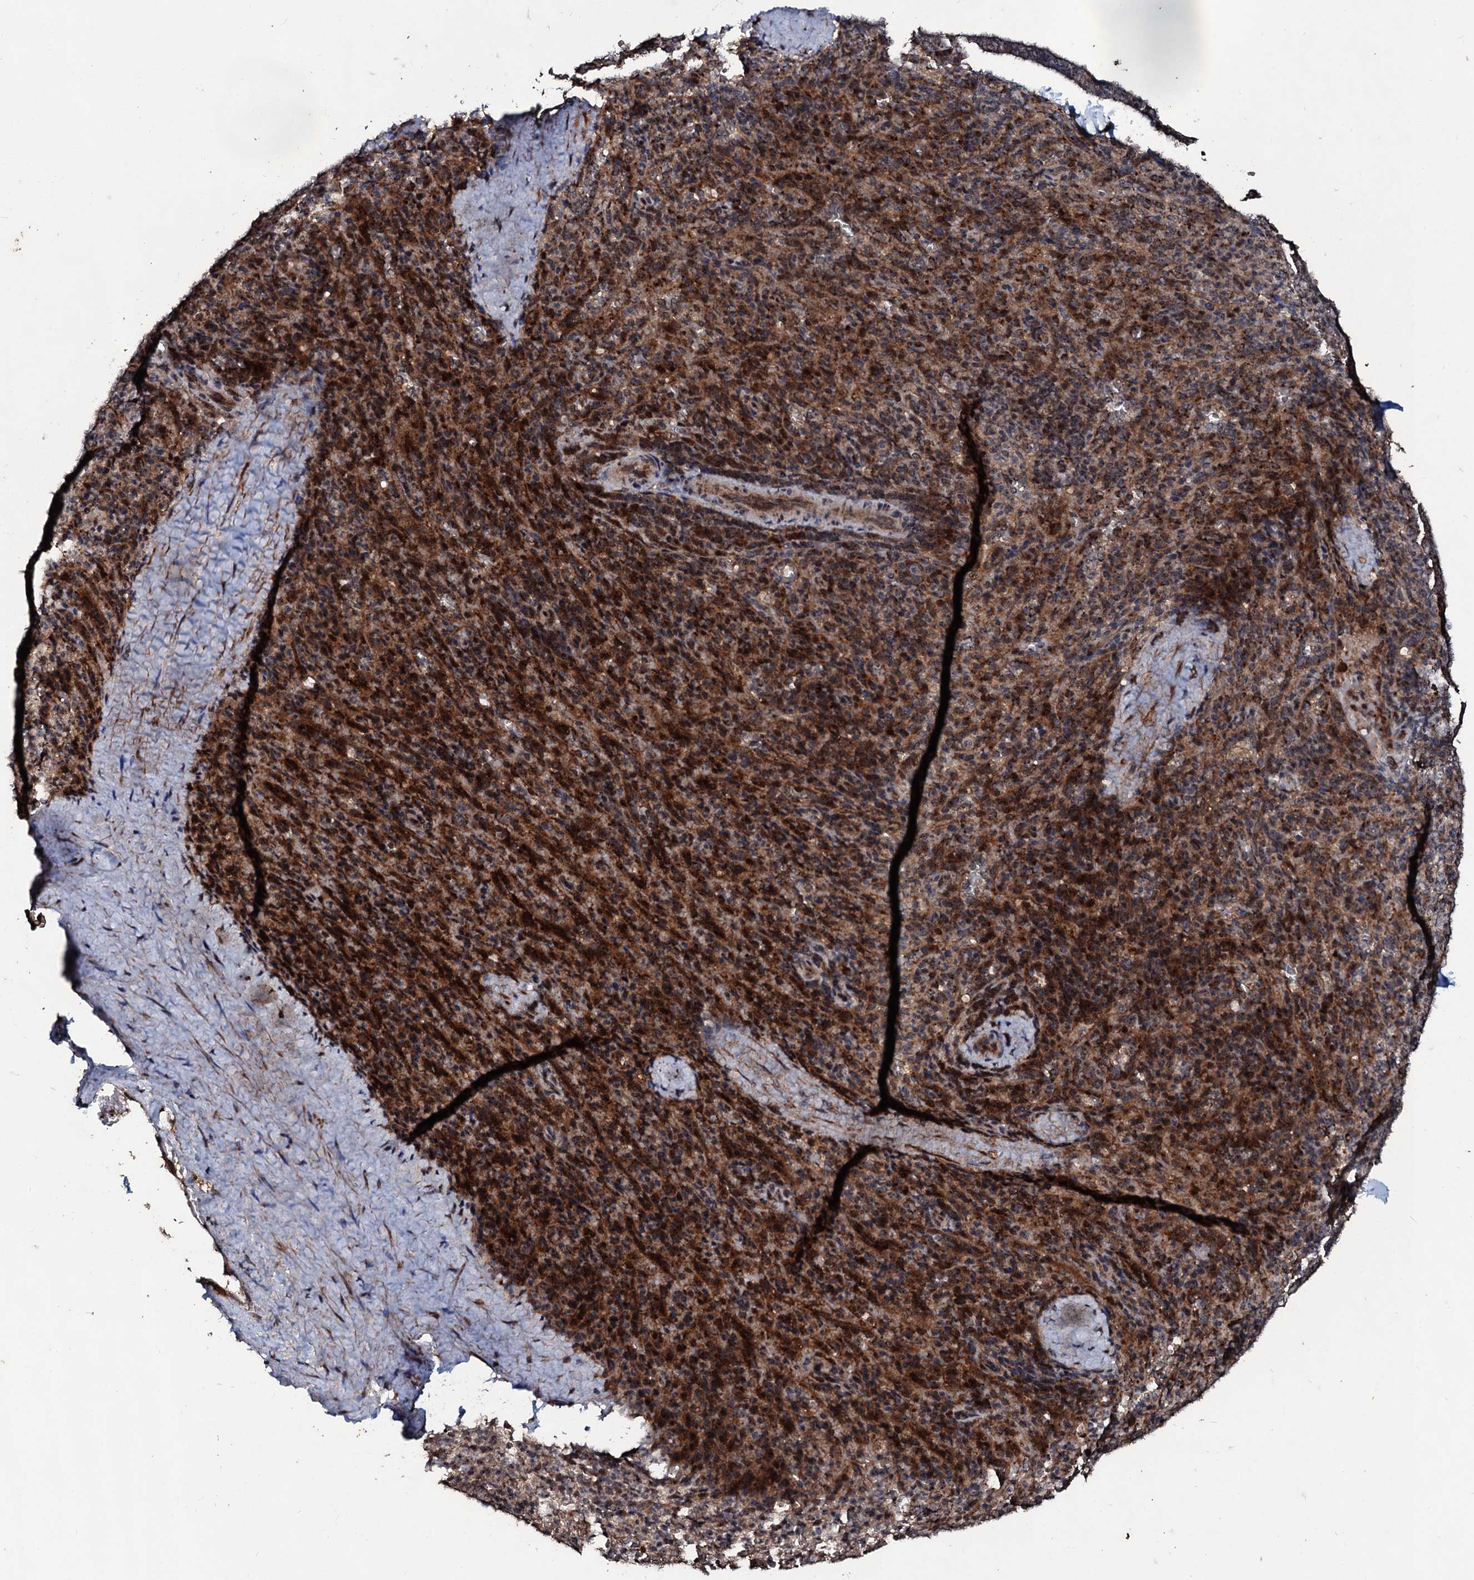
{"staining": {"intensity": "moderate", "quantity": "<25%", "location": "cytoplasmic/membranous,nuclear"}, "tissue": "spleen", "cell_type": "Cells in red pulp", "image_type": "normal", "snomed": [{"axis": "morphology", "description": "Normal tissue, NOS"}, {"axis": "topography", "description": "Spleen"}], "caption": "Moderate cytoplasmic/membranous,nuclear staining for a protein is present in about <25% of cells in red pulp of benign spleen using immunohistochemistry.", "gene": "SUPT7L", "patient": {"sex": "female", "age": 21}}